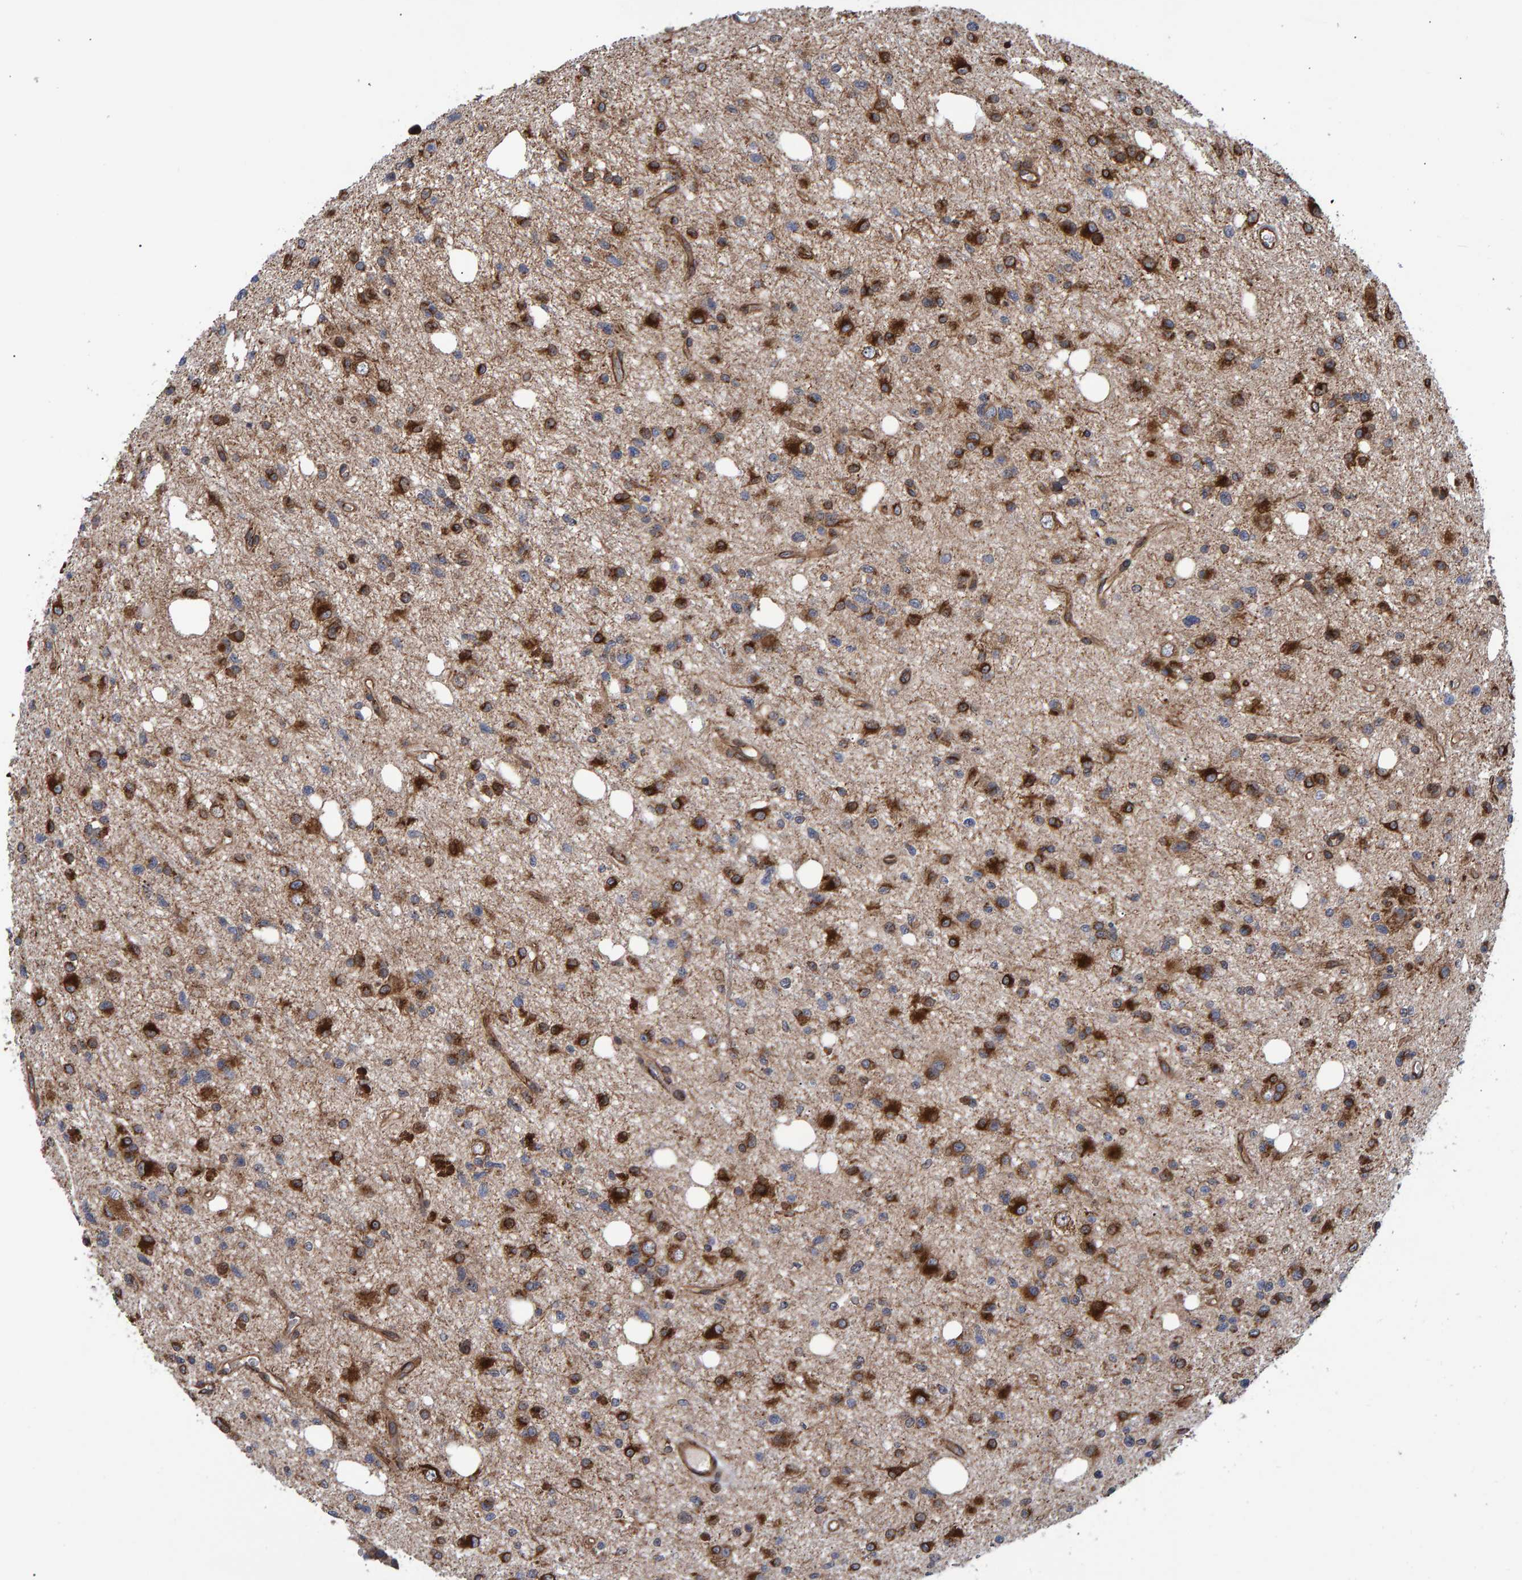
{"staining": {"intensity": "strong", "quantity": ">75%", "location": "cytoplasmic/membranous"}, "tissue": "glioma", "cell_type": "Tumor cells", "image_type": "cancer", "snomed": [{"axis": "morphology", "description": "Glioma, malignant, High grade"}, {"axis": "topography", "description": "Brain"}], "caption": "Immunohistochemistry histopathology image of neoplastic tissue: human high-grade glioma (malignant) stained using immunohistochemistry (IHC) exhibits high levels of strong protein expression localized specifically in the cytoplasmic/membranous of tumor cells, appearing as a cytoplasmic/membranous brown color.", "gene": "FAM117A", "patient": {"sex": "female", "age": 62}}